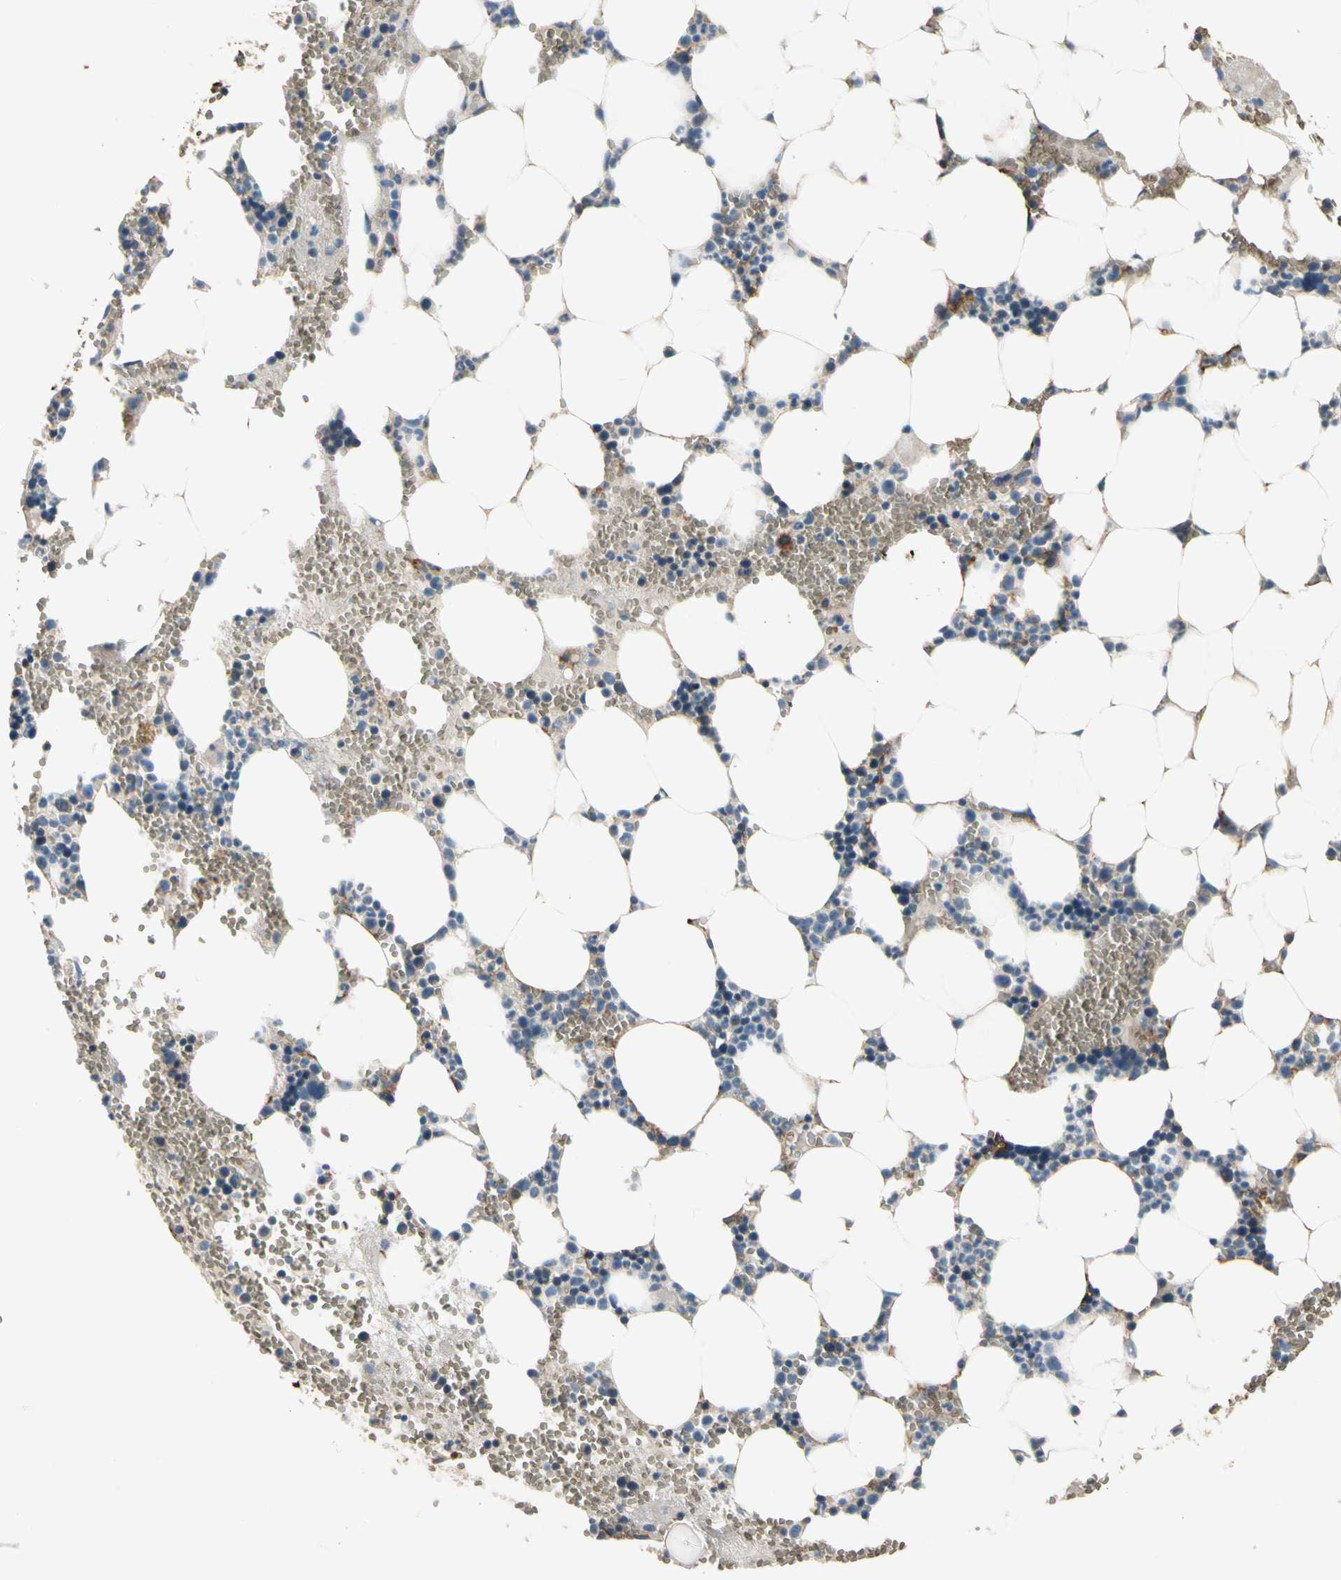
{"staining": {"intensity": "weak", "quantity": "<25%", "location": "cytoplasmic/membranous"}, "tissue": "bone marrow", "cell_type": "Hematopoietic cells", "image_type": "normal", "snomed": [{"axis": "morphology", "description": "Normal tissue, NOS"}, {"axis": "morphology", "description": "Inflammation, NOS"}, {"axis": "topography", "description": "Bone marrow"}], "caption": "IHC of normal human bone marrow shows no expression in hematopoietic cells. Nuclei are stained in blue.", "gene": "SUSD2", "patient": {"sex": "female", "age": 76}}